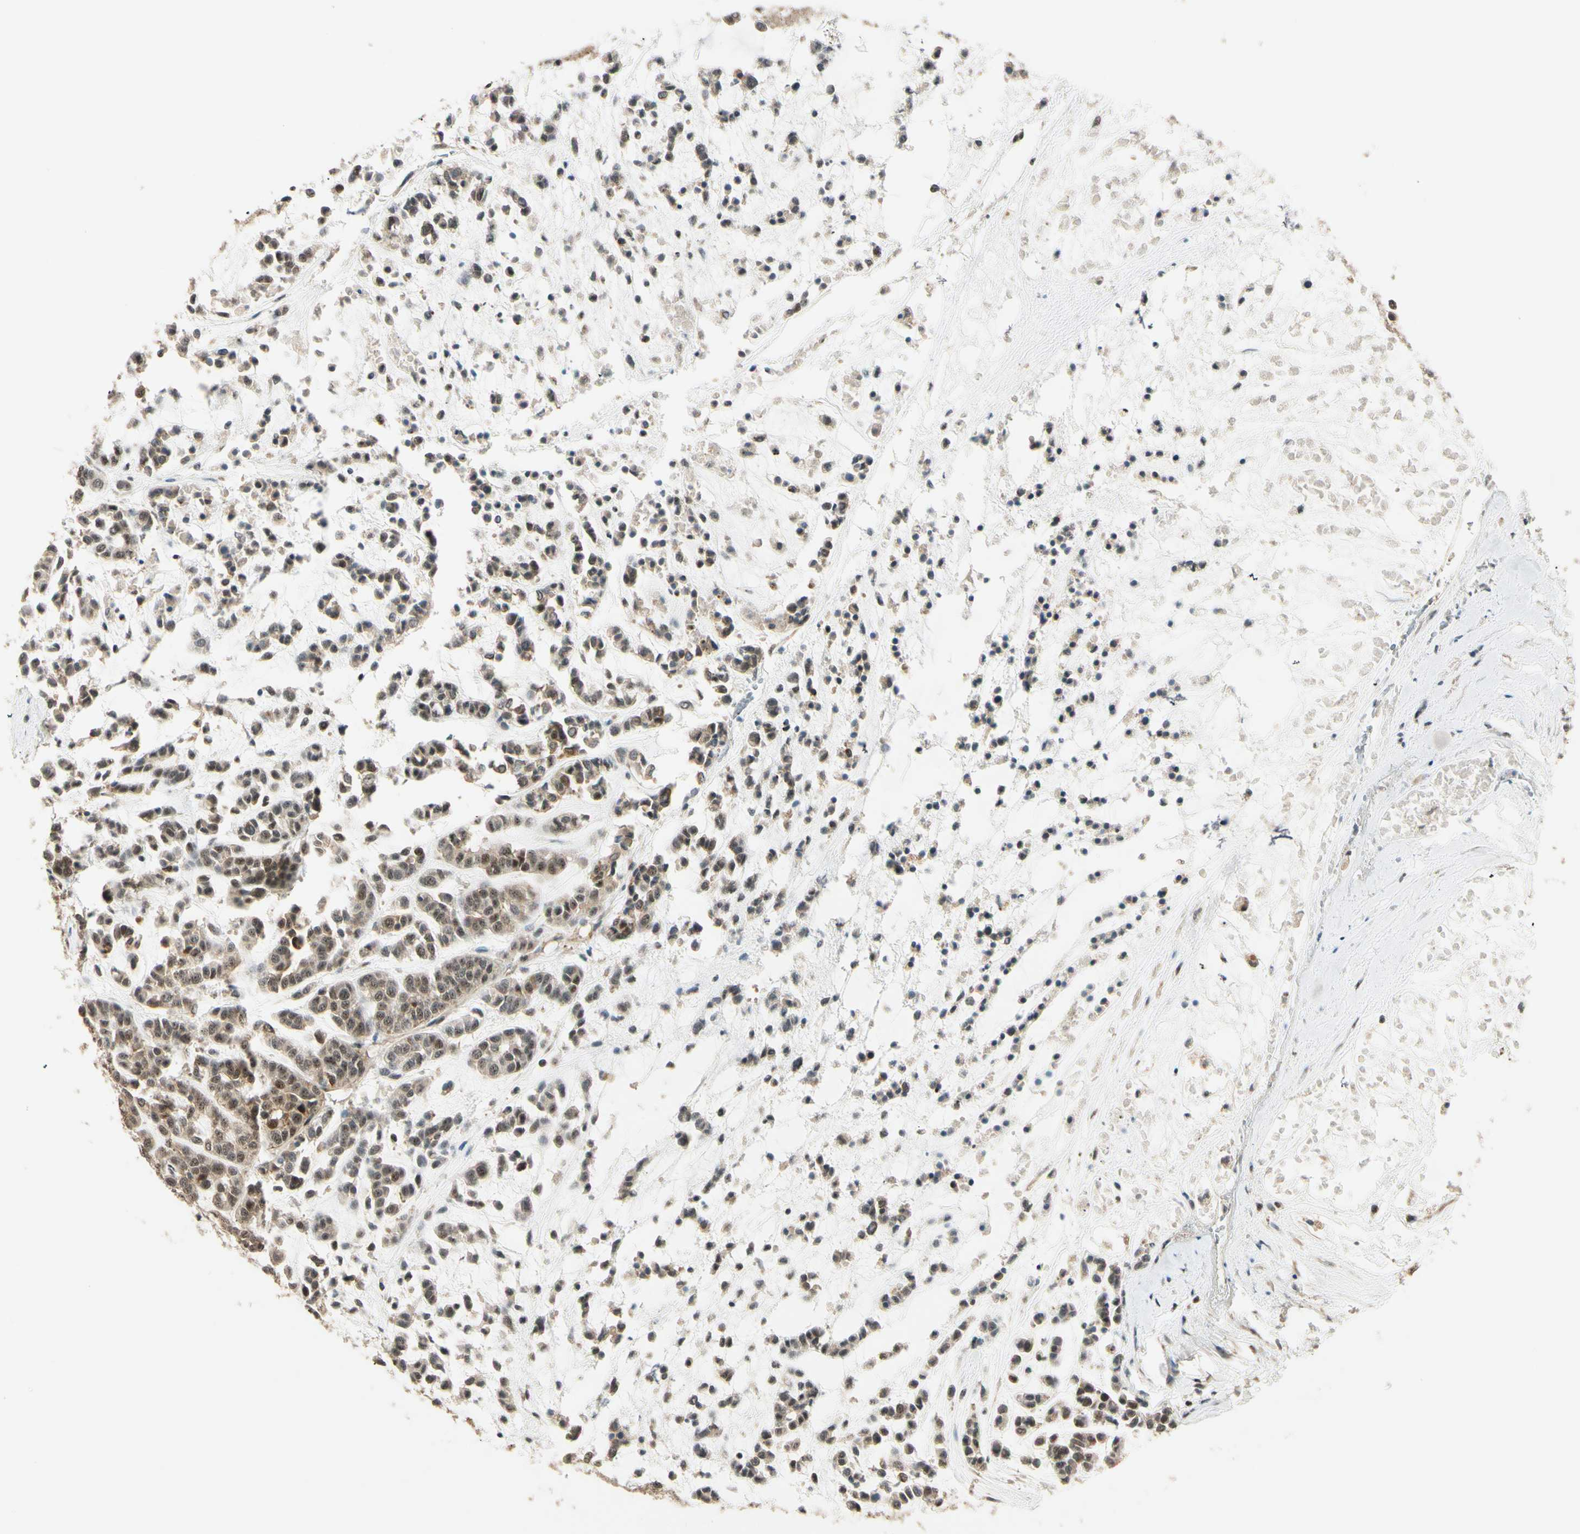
{"staining": {"intensity": "moderate", "quantity": ">75%", "location": "cytoplasmic/membranous,nuclear"}, "tissue": "head and neck cancer", "cell_type": "Tumor cells", "image_type": "cancer", "snomed": [{"axis": "morphology", "description": "Adenocarcinoma, NOS"}, {"axis": "morphology", "description": "Adenoma, NOS"}, {"axis": "topography", "description": "Head-Neck"}], "caption": "Head and neck cancer (adenocarcinoma) stained with DAB immunohistochemistry exhibits medium levels of moderate cytoplasmic/membranous and nuclear expression in approximately >75% of tumor cells.", "gene": "MCPH1", "patient": {"sex": "female", "age": 55}}